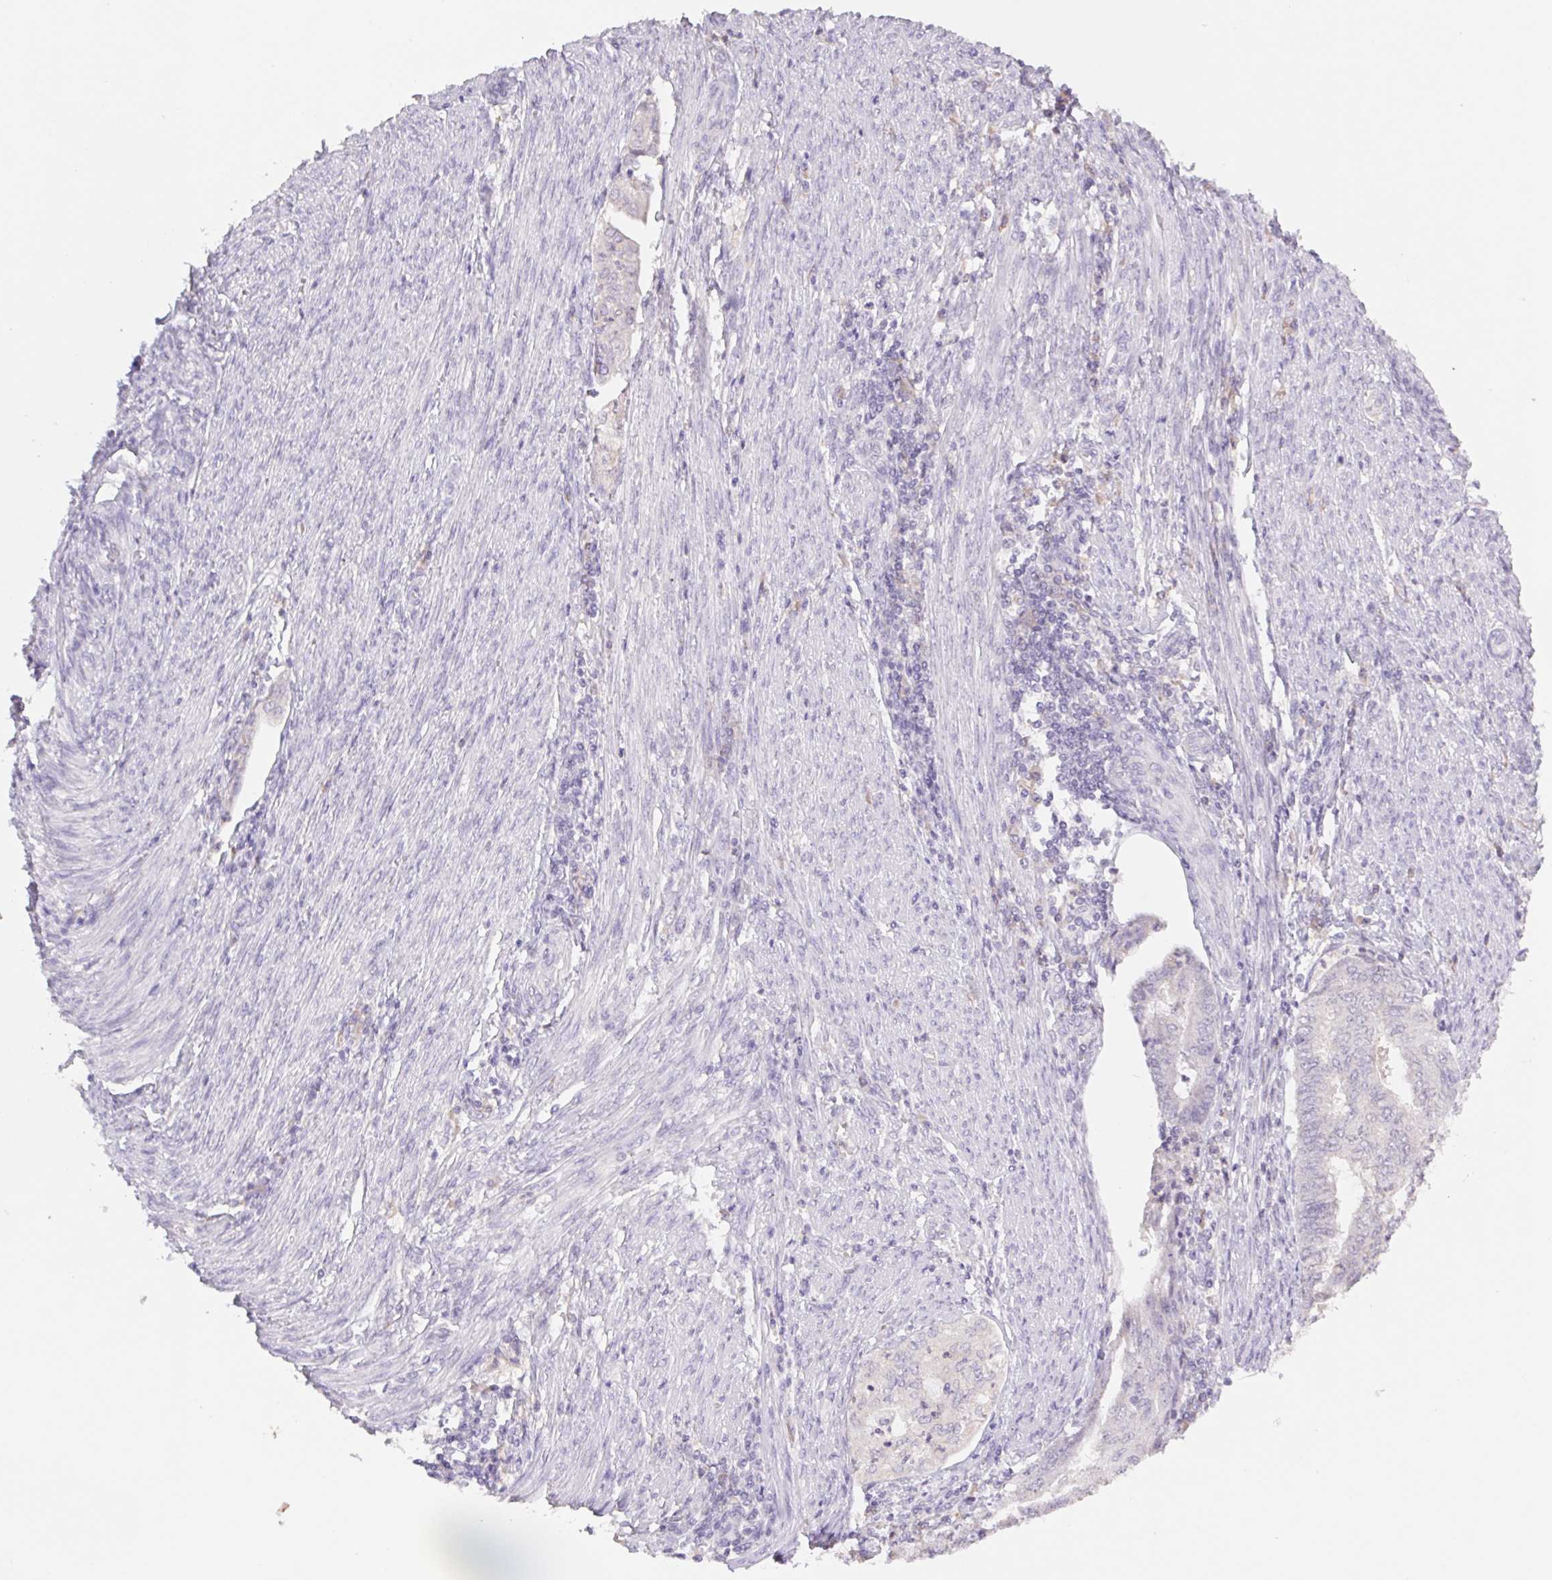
{"staining": {"intensity": "negative", "quantity": "none", "location": "none"}, "tissue": "endometrial cancer", "cell_type": "Tumor cells", "image_type": "cancer", "snomed": [{"axis": "morphology", "description": "Adenocarcinoma, NOS"}, {"axis": "topography", "description": "Endometrium"}], "caption": "The image demonstrates no significant positivity in tumor cells of adenocarcinoma (endometrial). (DAB immunohistochemistry, high magnification).", "gene": "PNMA8B", "patient": {"sex": "female", "age": 79}}